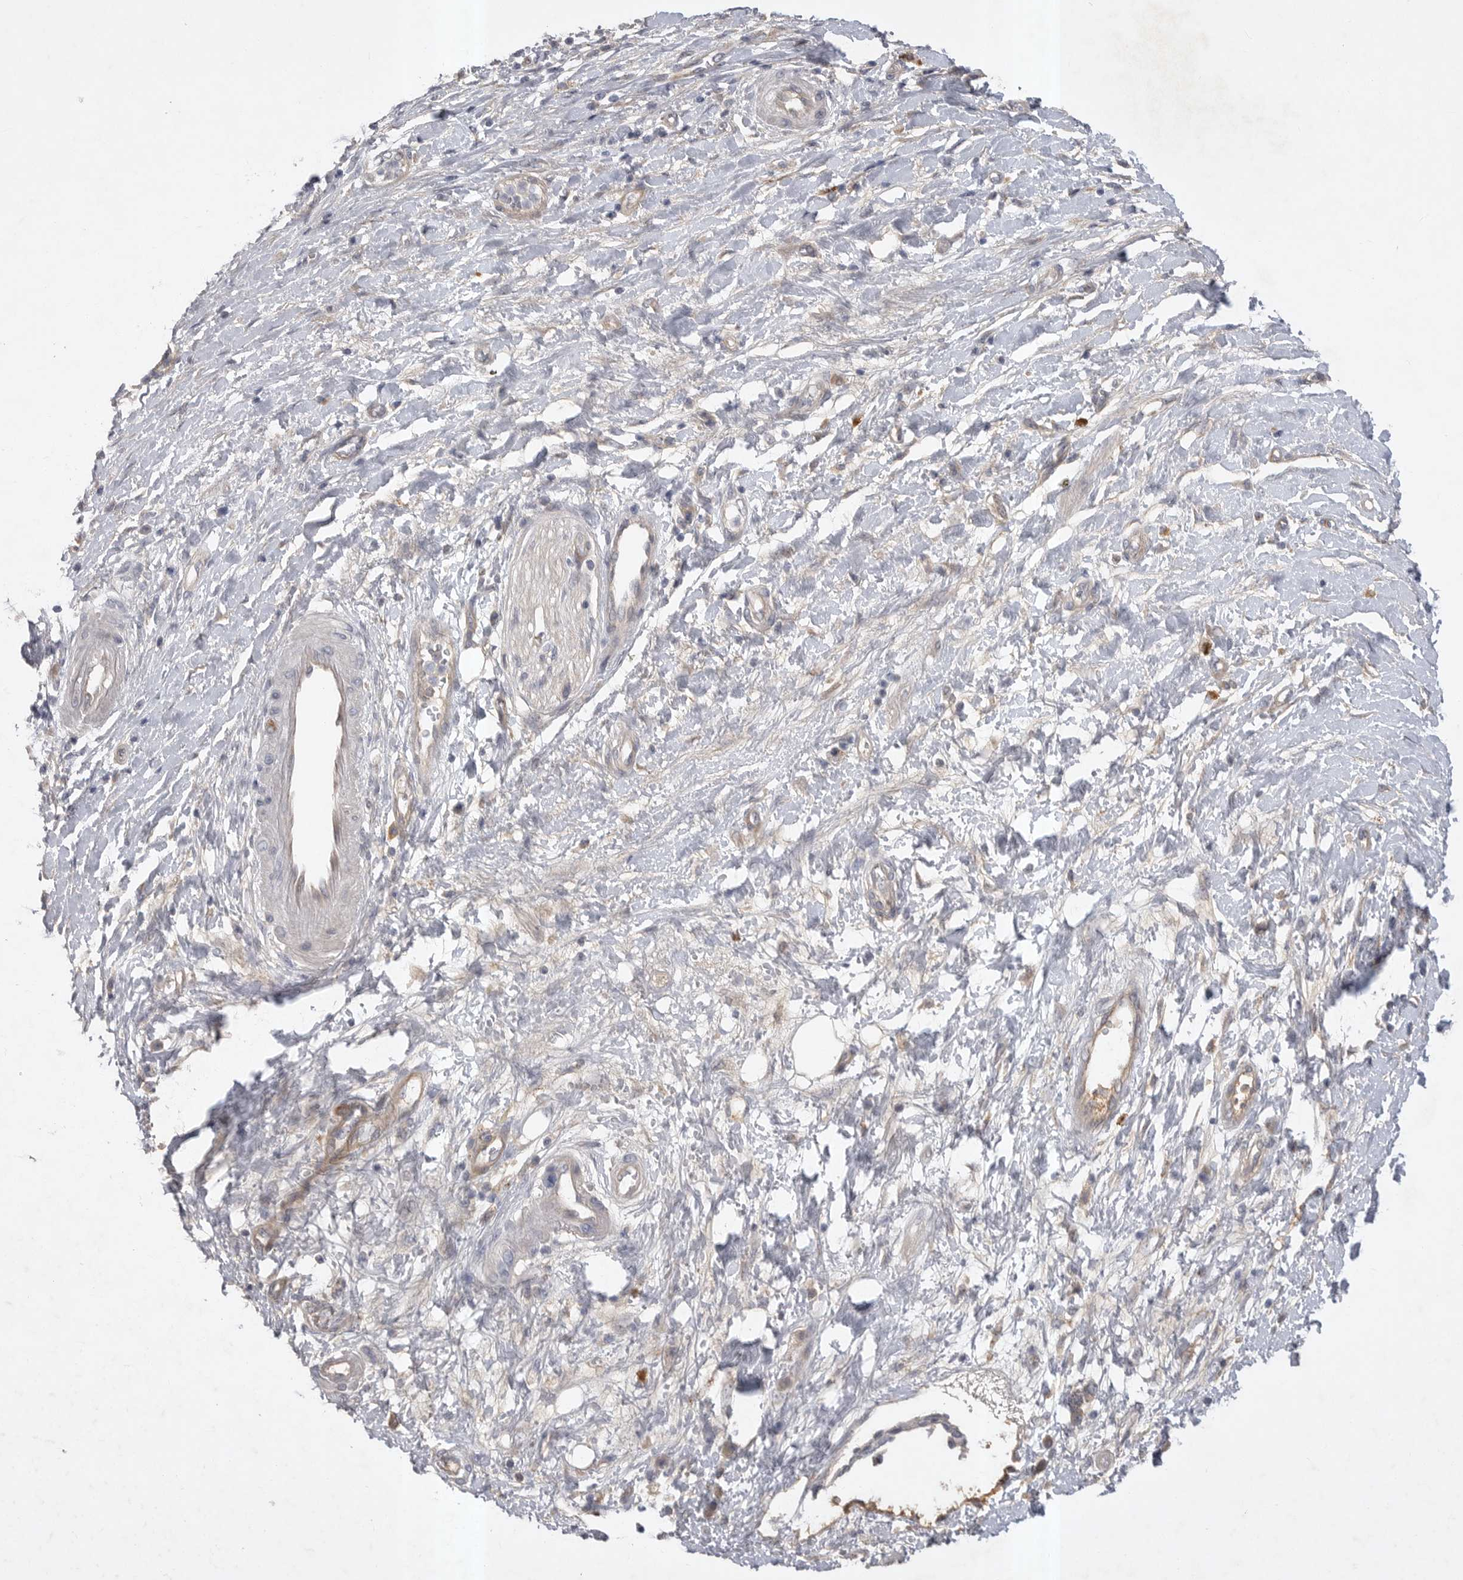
{"staining": {"intensity": "weak", "quantity": "<25%", "location": "cytoplasmic/membranous"}, "tissue": "pancreatic cancer", "cell_type": "Tumor cells", "image_type": "cancer", "snomed": [{"axis": "morphology", "description": "Adenocarcinoma, NOS"}, {"axis": "topography", "description": "Pancreas"}], "caption": "DAB (3,3'-diaminobenzidine) immunohistochemical staining of human adenocarcinoma (pancreatic) demonstrates no significant expression in tumor cells.", "gene": "DHDDS", "patient": {"sex": "female", "age": 73}}